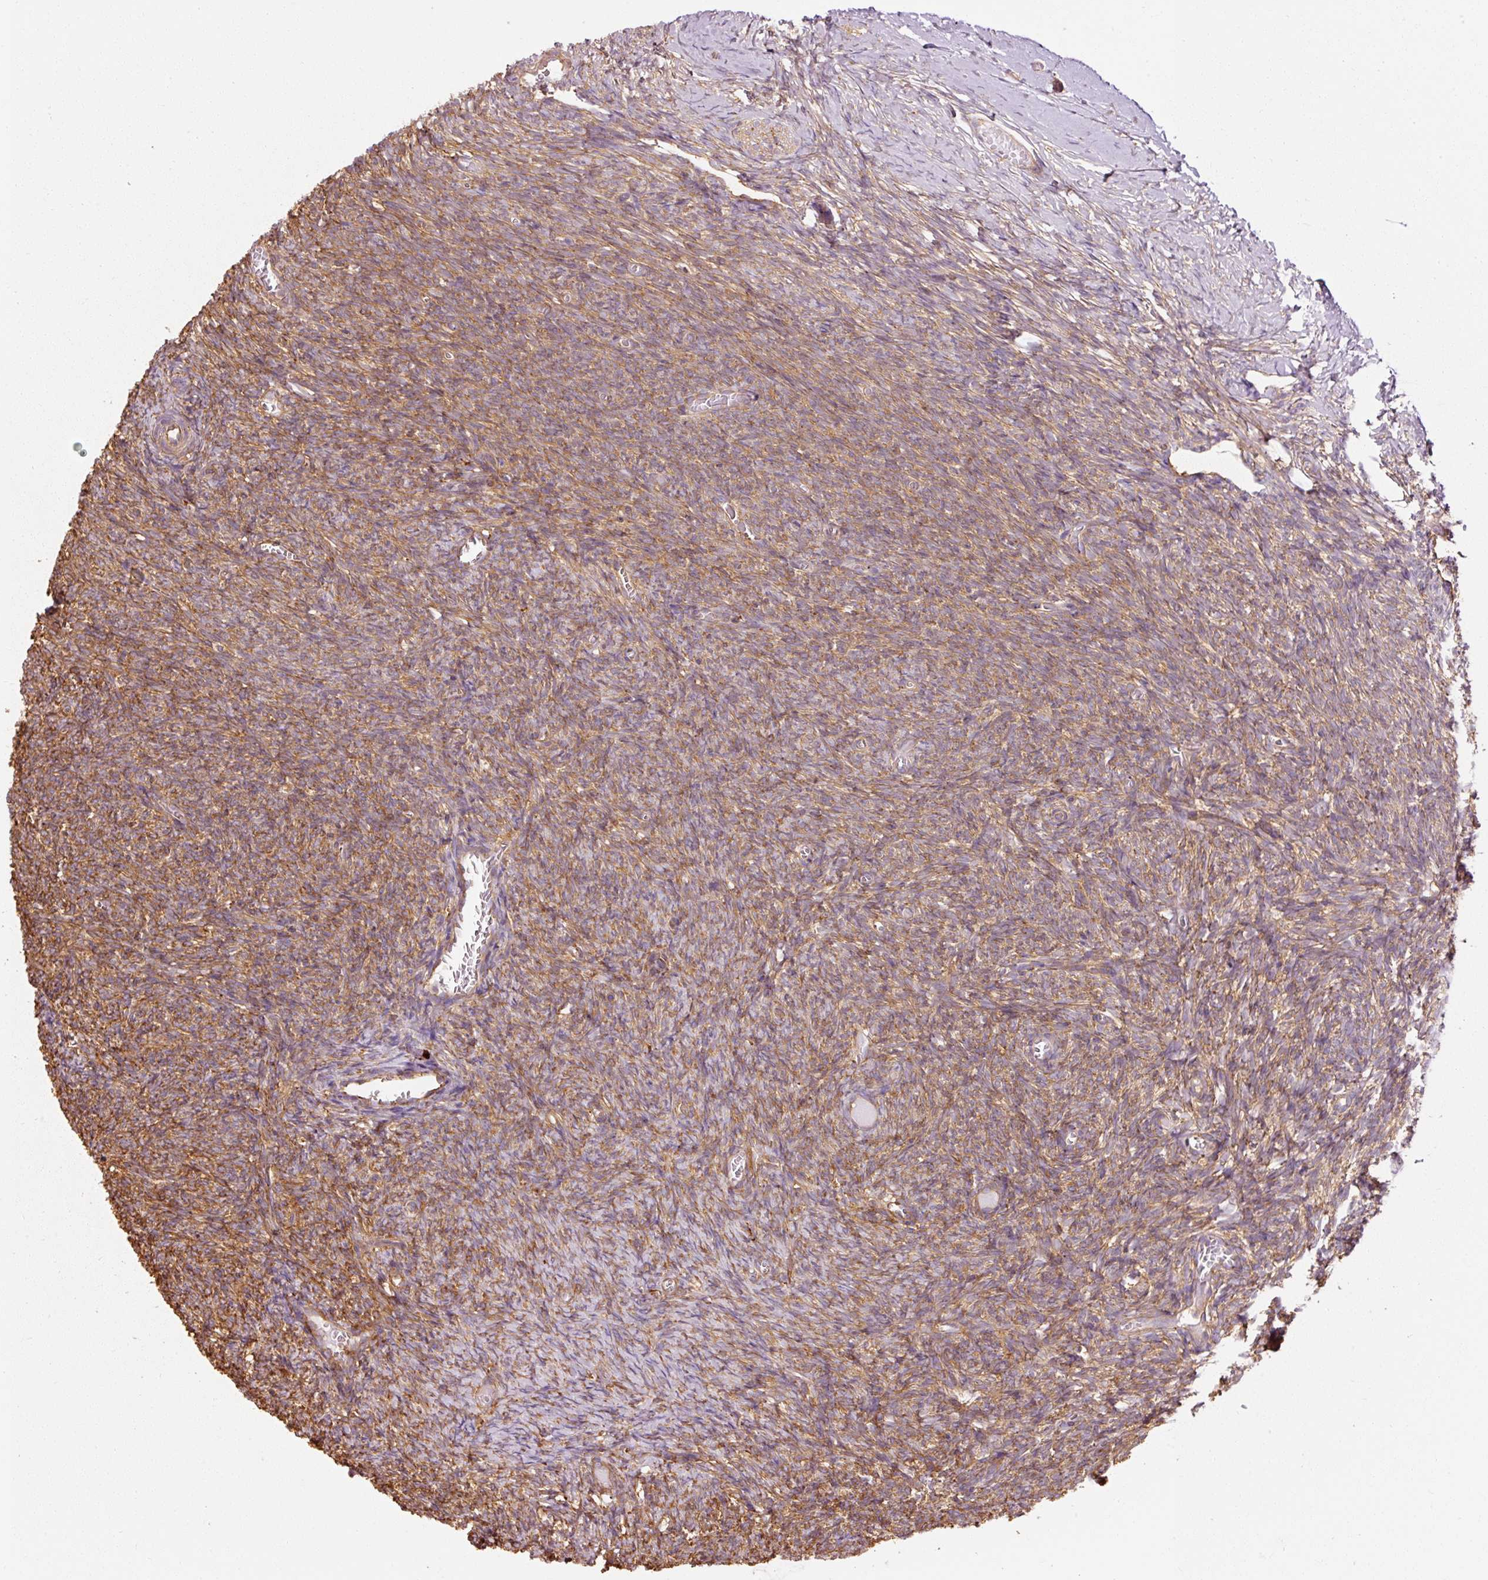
{"staining": {"intensity": "strong", "quantity": ">75%", "location": "cytoplasmic/membranous"}, "tissue": "ovary", "cell_type": "Follicle cells", "image_type": "normal", "snomed": [{"axis": "morphology", "description": "Normal tissue, NOS"}, {"axis": "topography", "description": "Ovary"}], "caption": "Ovary stained with a brown dye reveals strong cytoplasmic/membranous positive expression in approximately >75% of follicle cells.", "gene": "ENSG00000256500", "patient": {"sex": "female", "age": 39}}